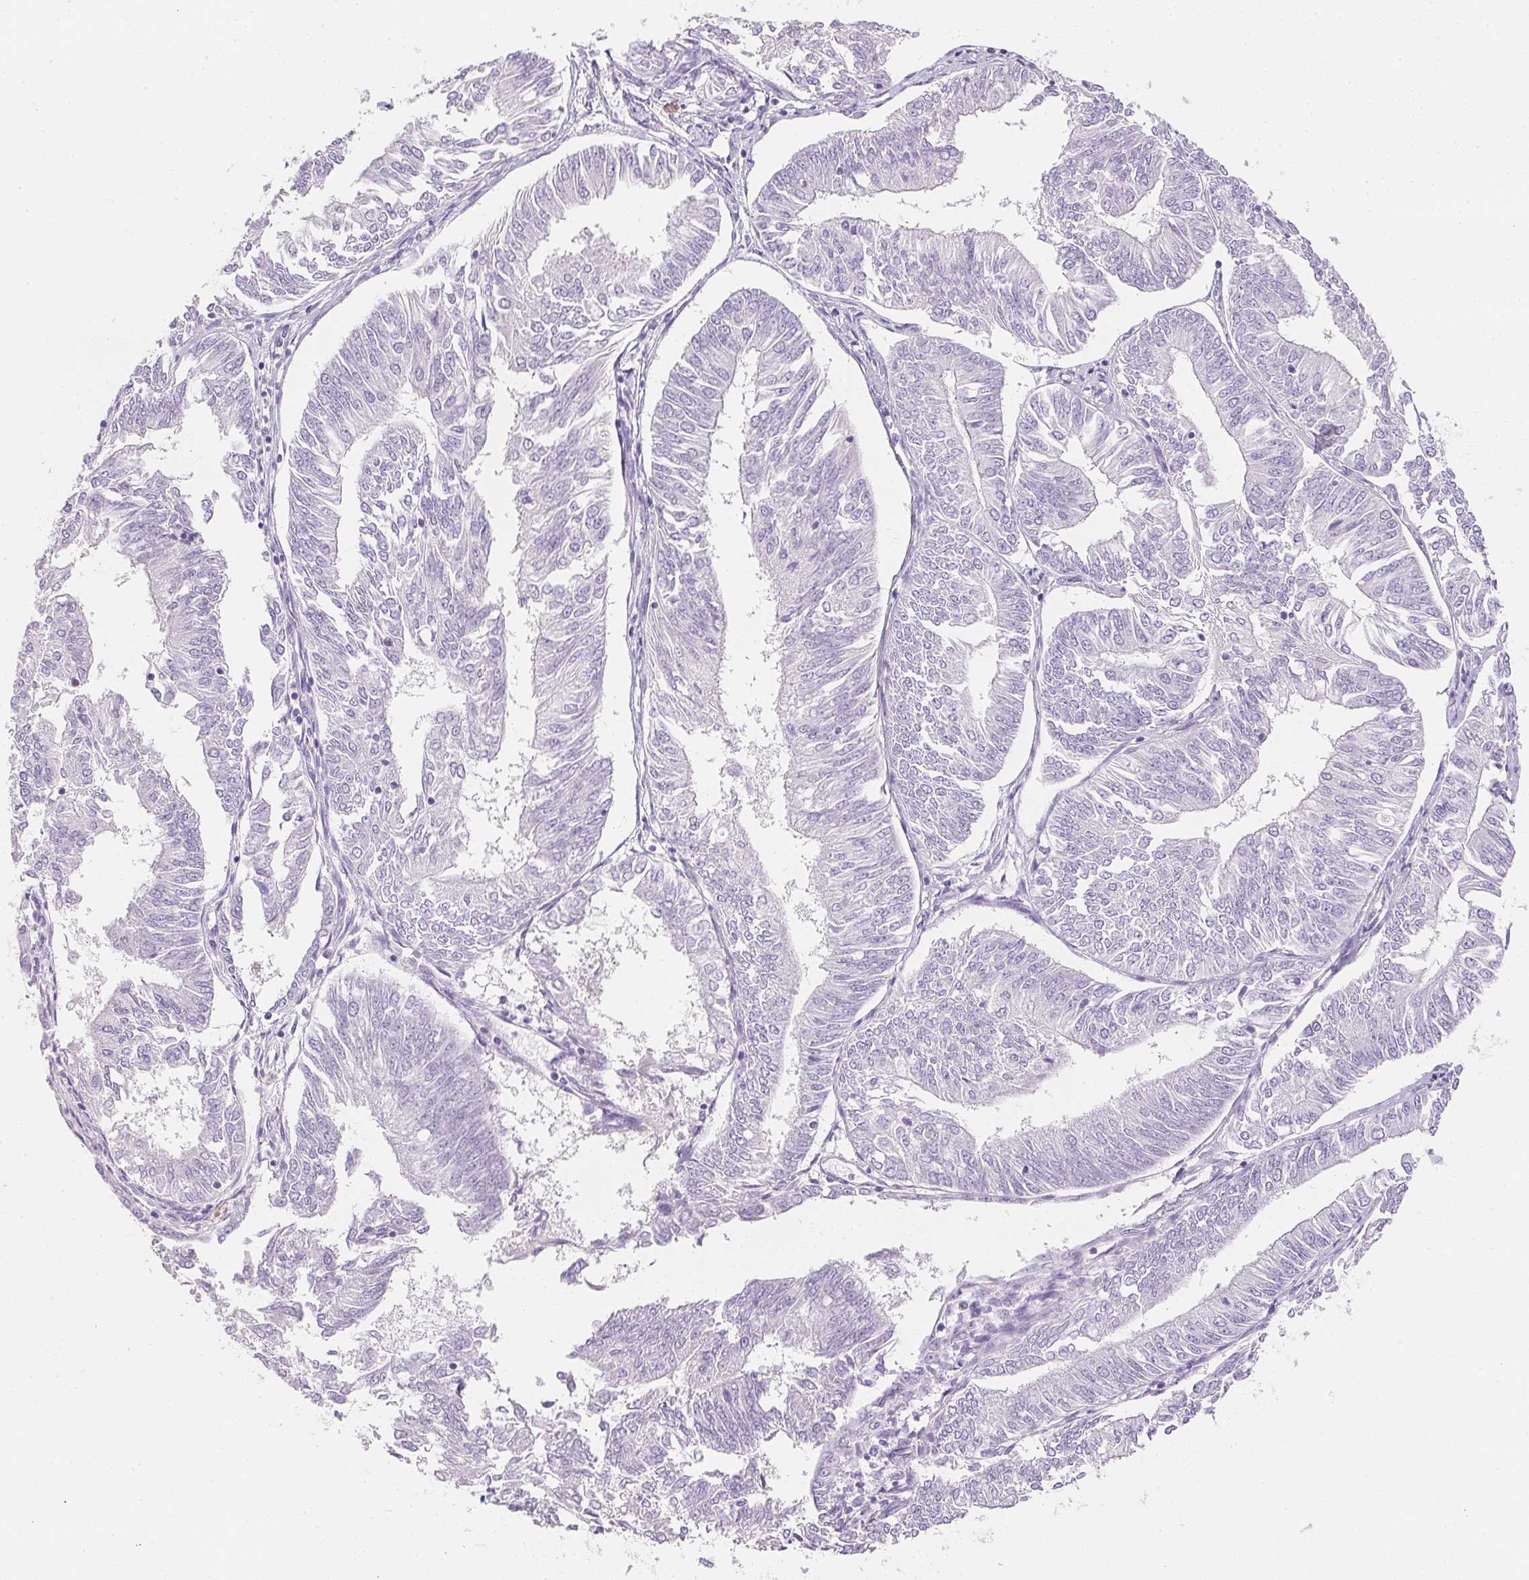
{"staining": {"intensity": "negative", "quantity": "none", "location": "none"}, "tissue": "endometrial cancer", "cell_type": "Tumor cells", "image_type": "cancer", "snomed": [{"axis": "morphology", "description": "Adenocarcinoma, NOS"}, {"axis": "topography", "description": "Endometrium"}], "caption": "DAB (3,3'-diaminobenzidine) immunohistochemical staining of human adenocarcinoma (endometrial) shows no significant positivity in tumor cells.", "gene": "KCNE2", "patient": {"sex": "female", "age": 58}}